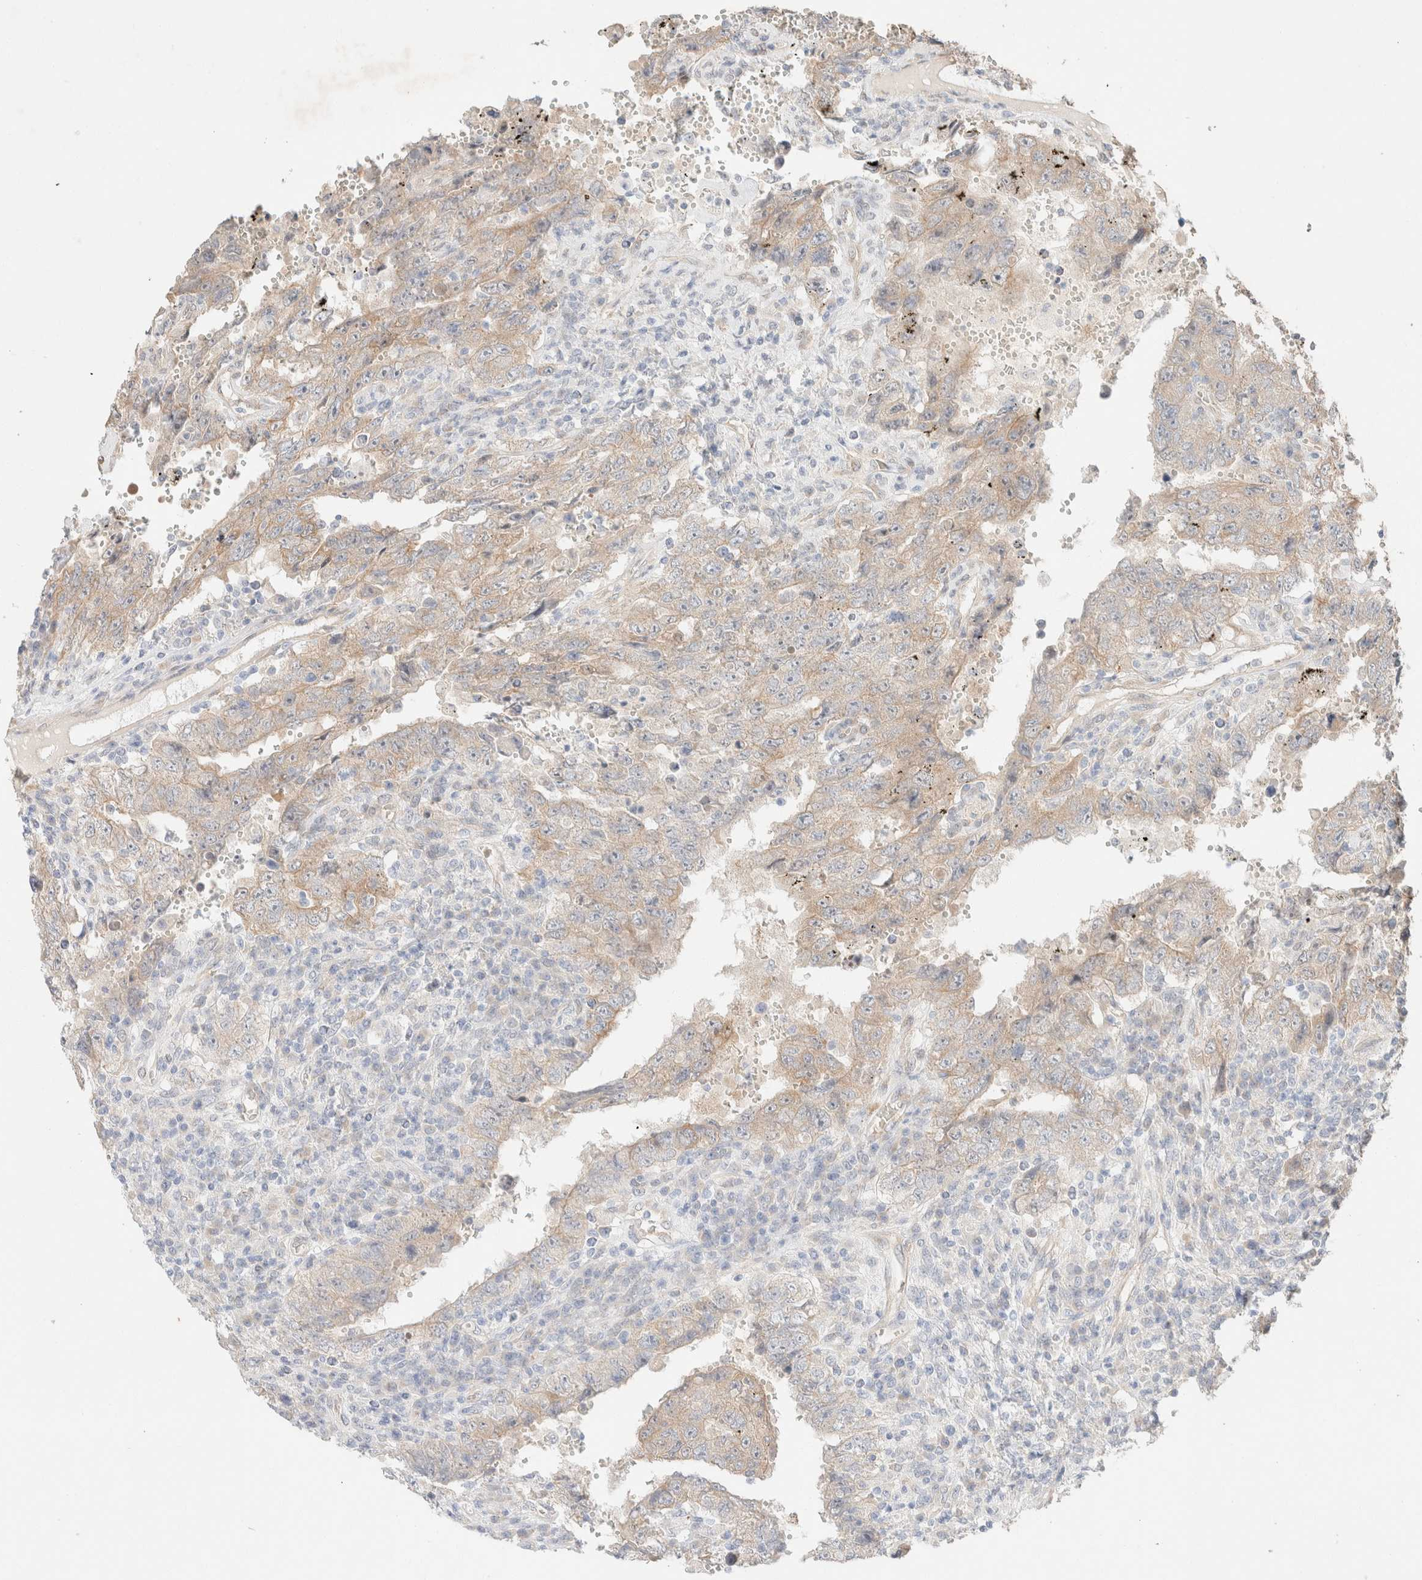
{"staining": {"intensity": "weak", "quantity": ">75%", "location": "cytoplasmic/membranous"}, "tissue": "testis cancer", "cell_type": "Tumor cells", "image_type": "cancer", "snomed": [{"axis": "morphology", "description": "Carcinoma, Embryonal, NOS"}, {"axis": "topography", "description": "Testis"}], "caption": "Testis cancer stained with a protein marker displays weak staining in tumor cells.", "gene": "CSNK1E", "patient": {"sex": "male", "age": 26}}